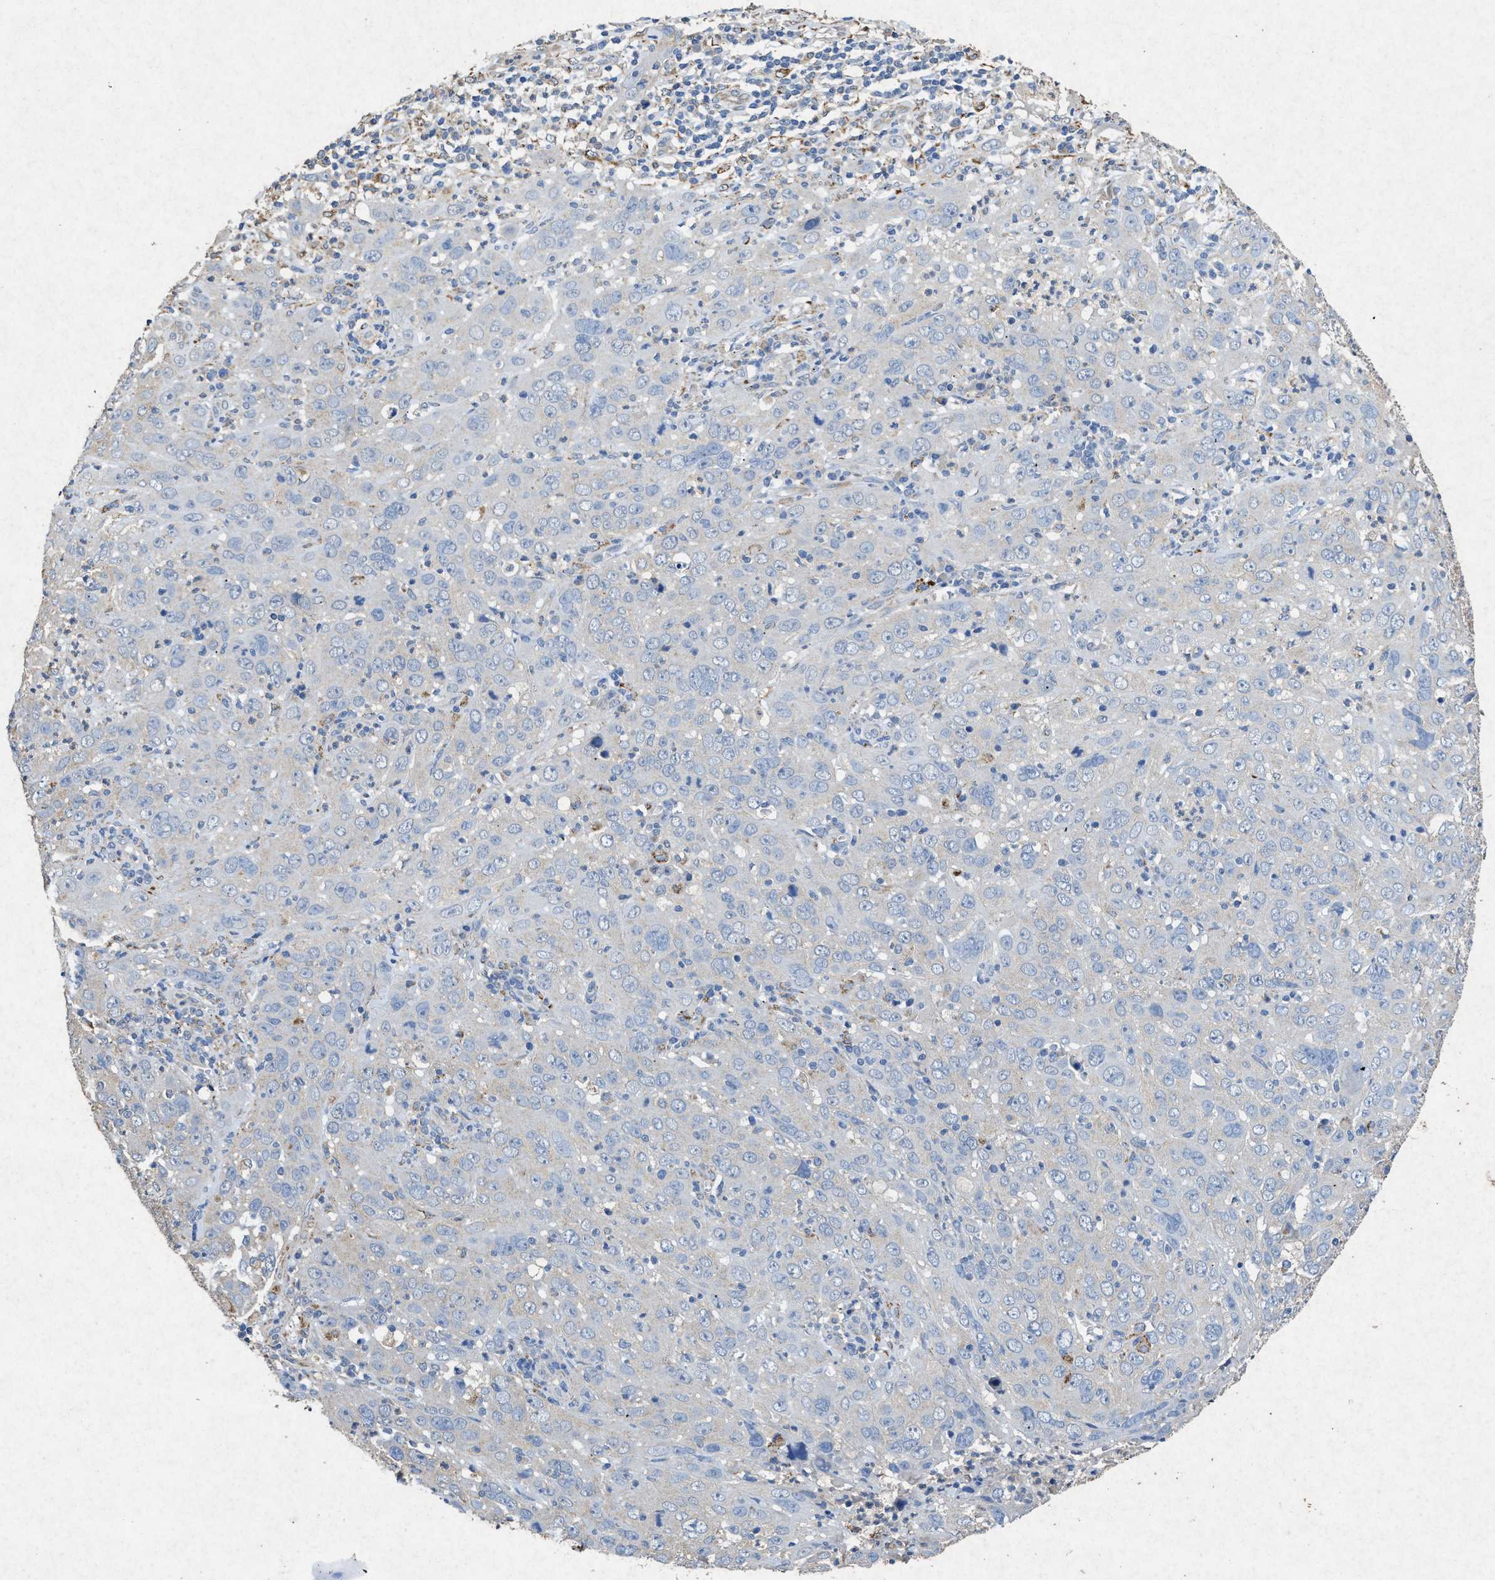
{"staining": {"intensity": "negative", "quantity": "none", "location": "none"}, "tissue": "cervical cancer", "cell_type": "Tumor cells", "image_type": "cancer", "snomed": [{"axis": "morphology", "description": "Squamous cell carcinoma, NOS"}, {"axis": "topography", "description": "Cervix"}], "caption": "Immunohistochemistry micrograph of squamous cell carcinoma (cervical) stained for a protein (brown), which reveals no positivity in tumor cells.", "gene": "CDK15", "patient": {"sex": "female", "age": 32}}